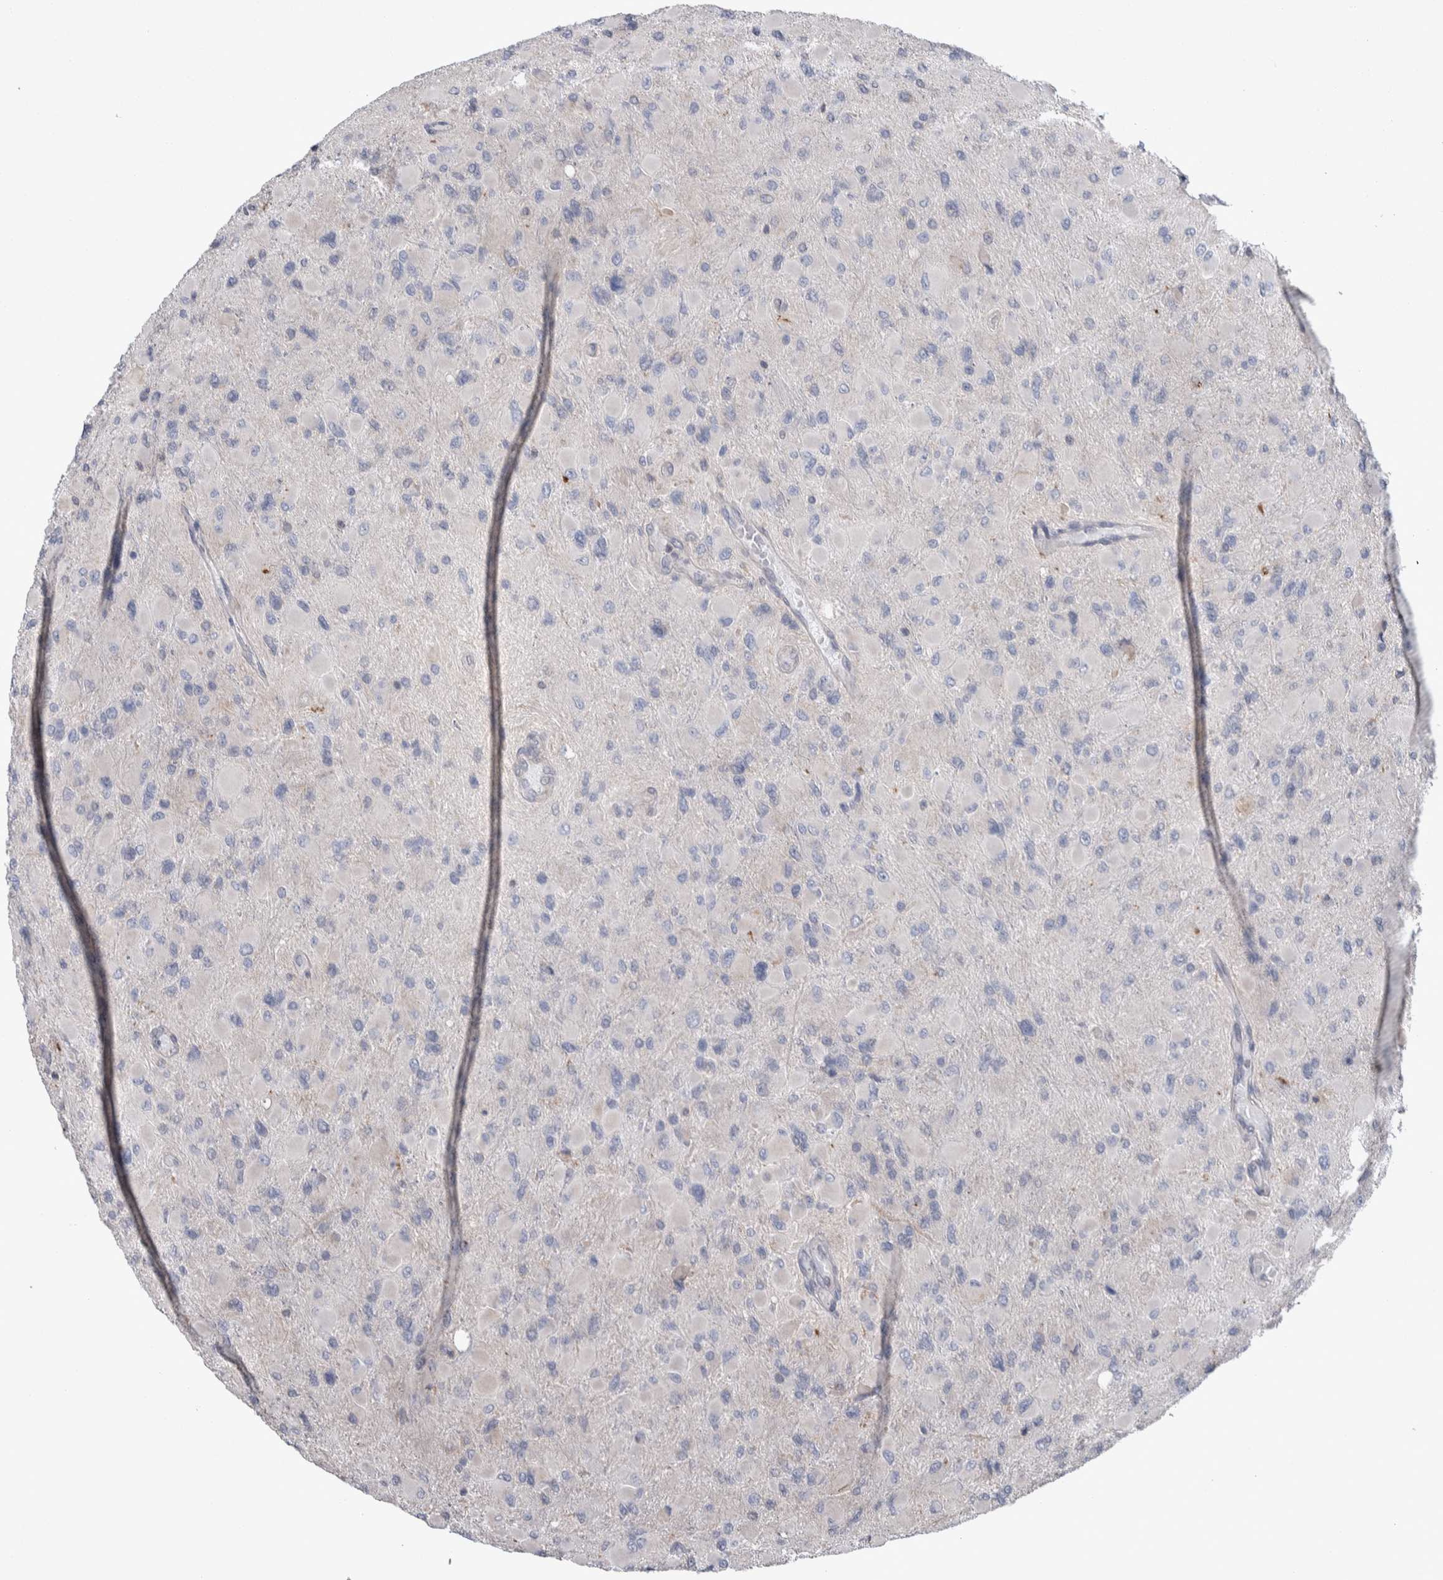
{"staining": {"intensity": "negative", "quantity": "none", "location": "none"}, "tissue": "glioma", "cell_type": "Tumor cells", "image_type": "cancer", "snomed": [{"axis": "morphology", "description": "Glioma, malignant, High grade"}, {"axis": "topography", "description": "Cerebral cortex"}], "caption": "Malignant glioma (high-grade) was stained to show a protein in brown. There is no significant expression in tumor cells.", "gene": "TAX1BP1", "patient": {"sex": "female", "age": 36}}